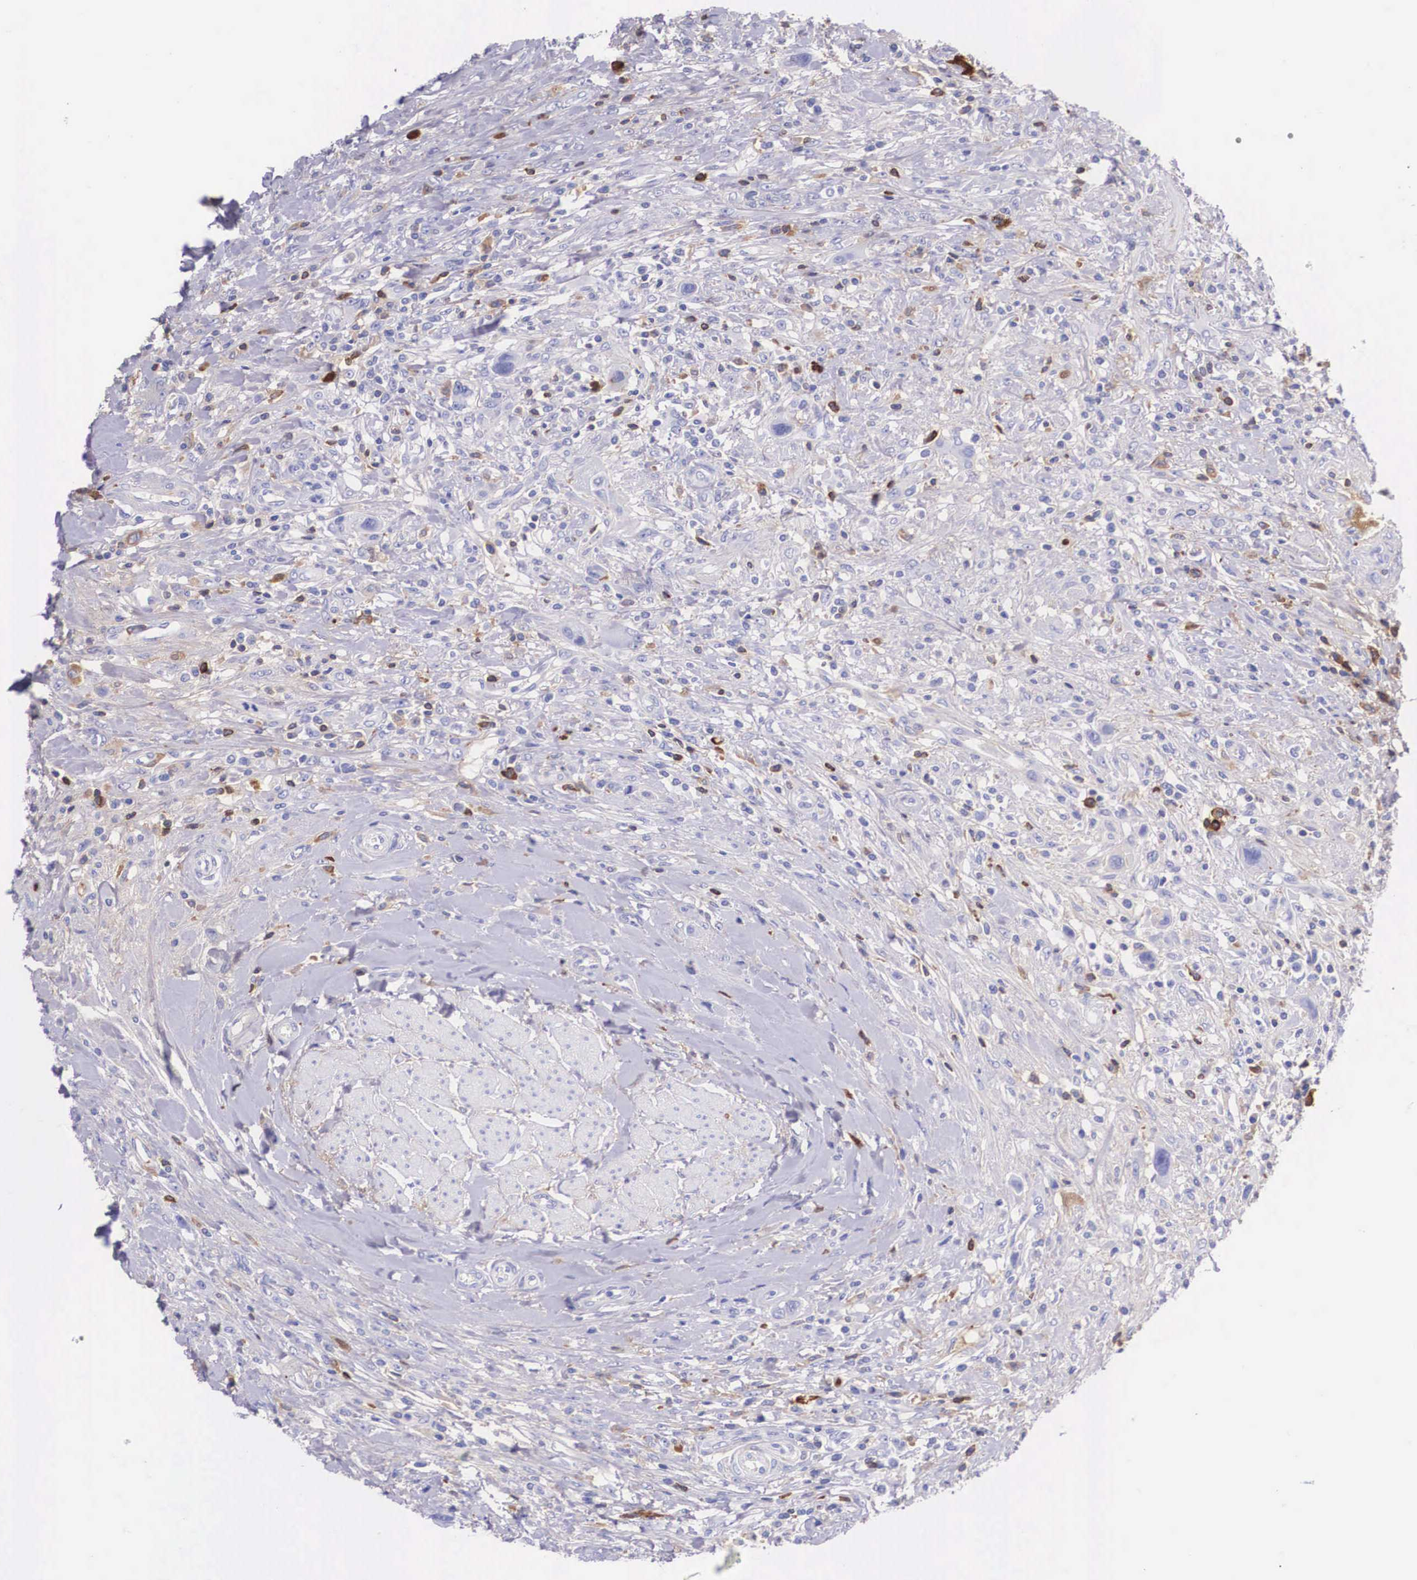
{"staining": {"intensity": "negative", "quantity": "none", "location": "none"}, "tissue": "urothelial cancer", "cell_type": "Tumor cells", "image_type": "cancer", "snomed": [{"axis": "morphology", "description": "Urothelial carcinoma, High grade"}, {"axis": "topography", "description": "Urinary bladder"}], "caption": "High power microscopy image of an immunohistochemistry (IHC) image of urothelial carcinoma (high-grade), revealing no significant expression in tumor cells. The staining is performed using DAB brown chromogen with nuclei counter-stained in using hematoxylin.", "gene": "PLG", "patient": {"sex": "male", "age": 50}}